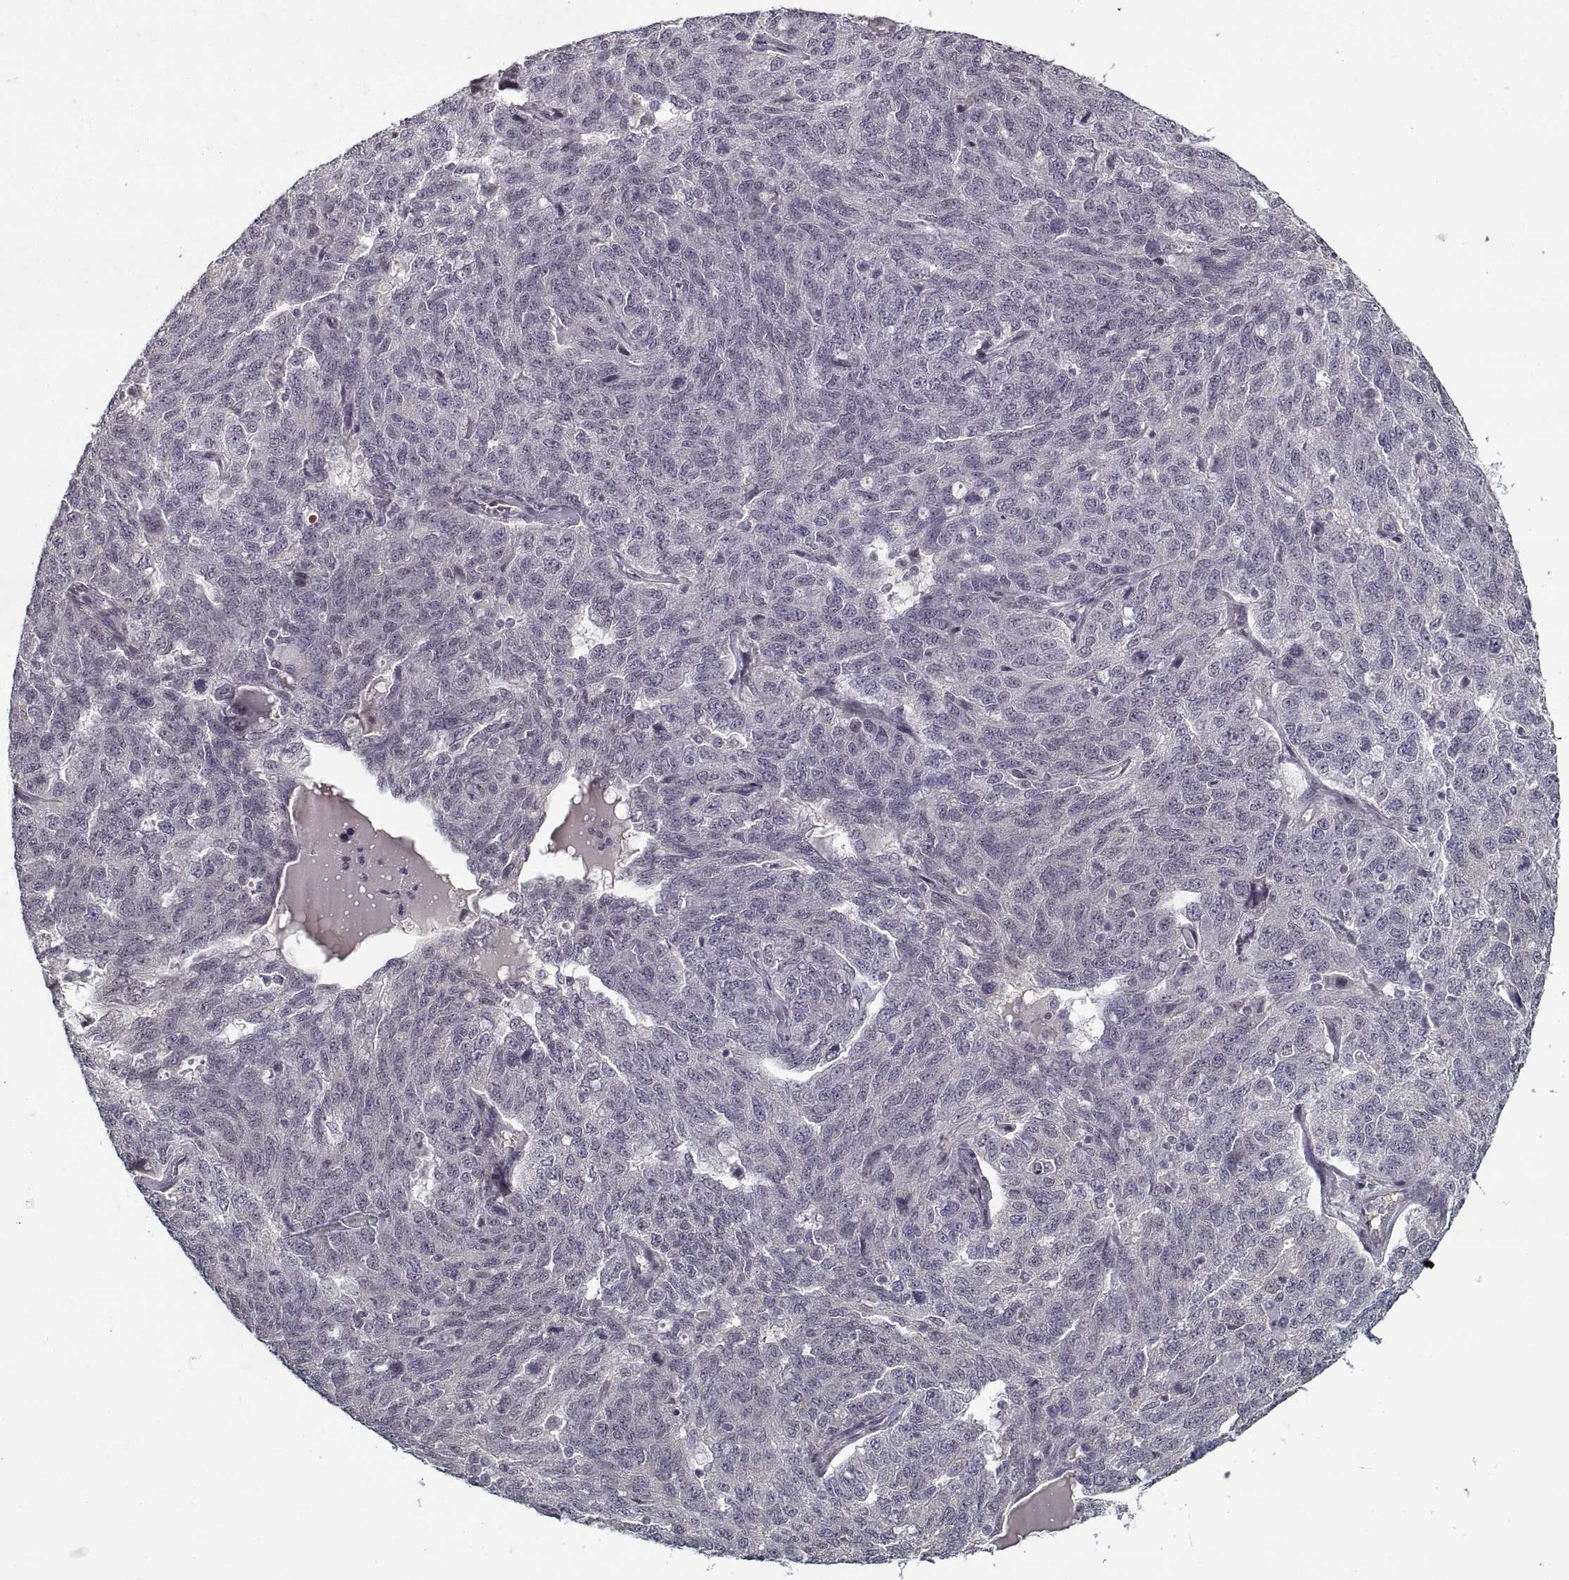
{"staining": {"intensity": "negative", "quantity": "none", "location": "none"}, "tissue": "ovarian cancer", "cell_type": "Tumor cells", "image_type": "cancer", "snomed": [{"axis": "morphology", "description": "Cystadenocarcinoma, serous, NOS"}, {"axis": "topography", "description": "Ovary"}], "caption": "This is an immunohistochemistry (IHC) photomicrograph of ovarian serous cystadenocarcinoma. There is no staining in tumor cells.", "gene": "LAMB2", "patient": {"sex": "female", "age": 71}}